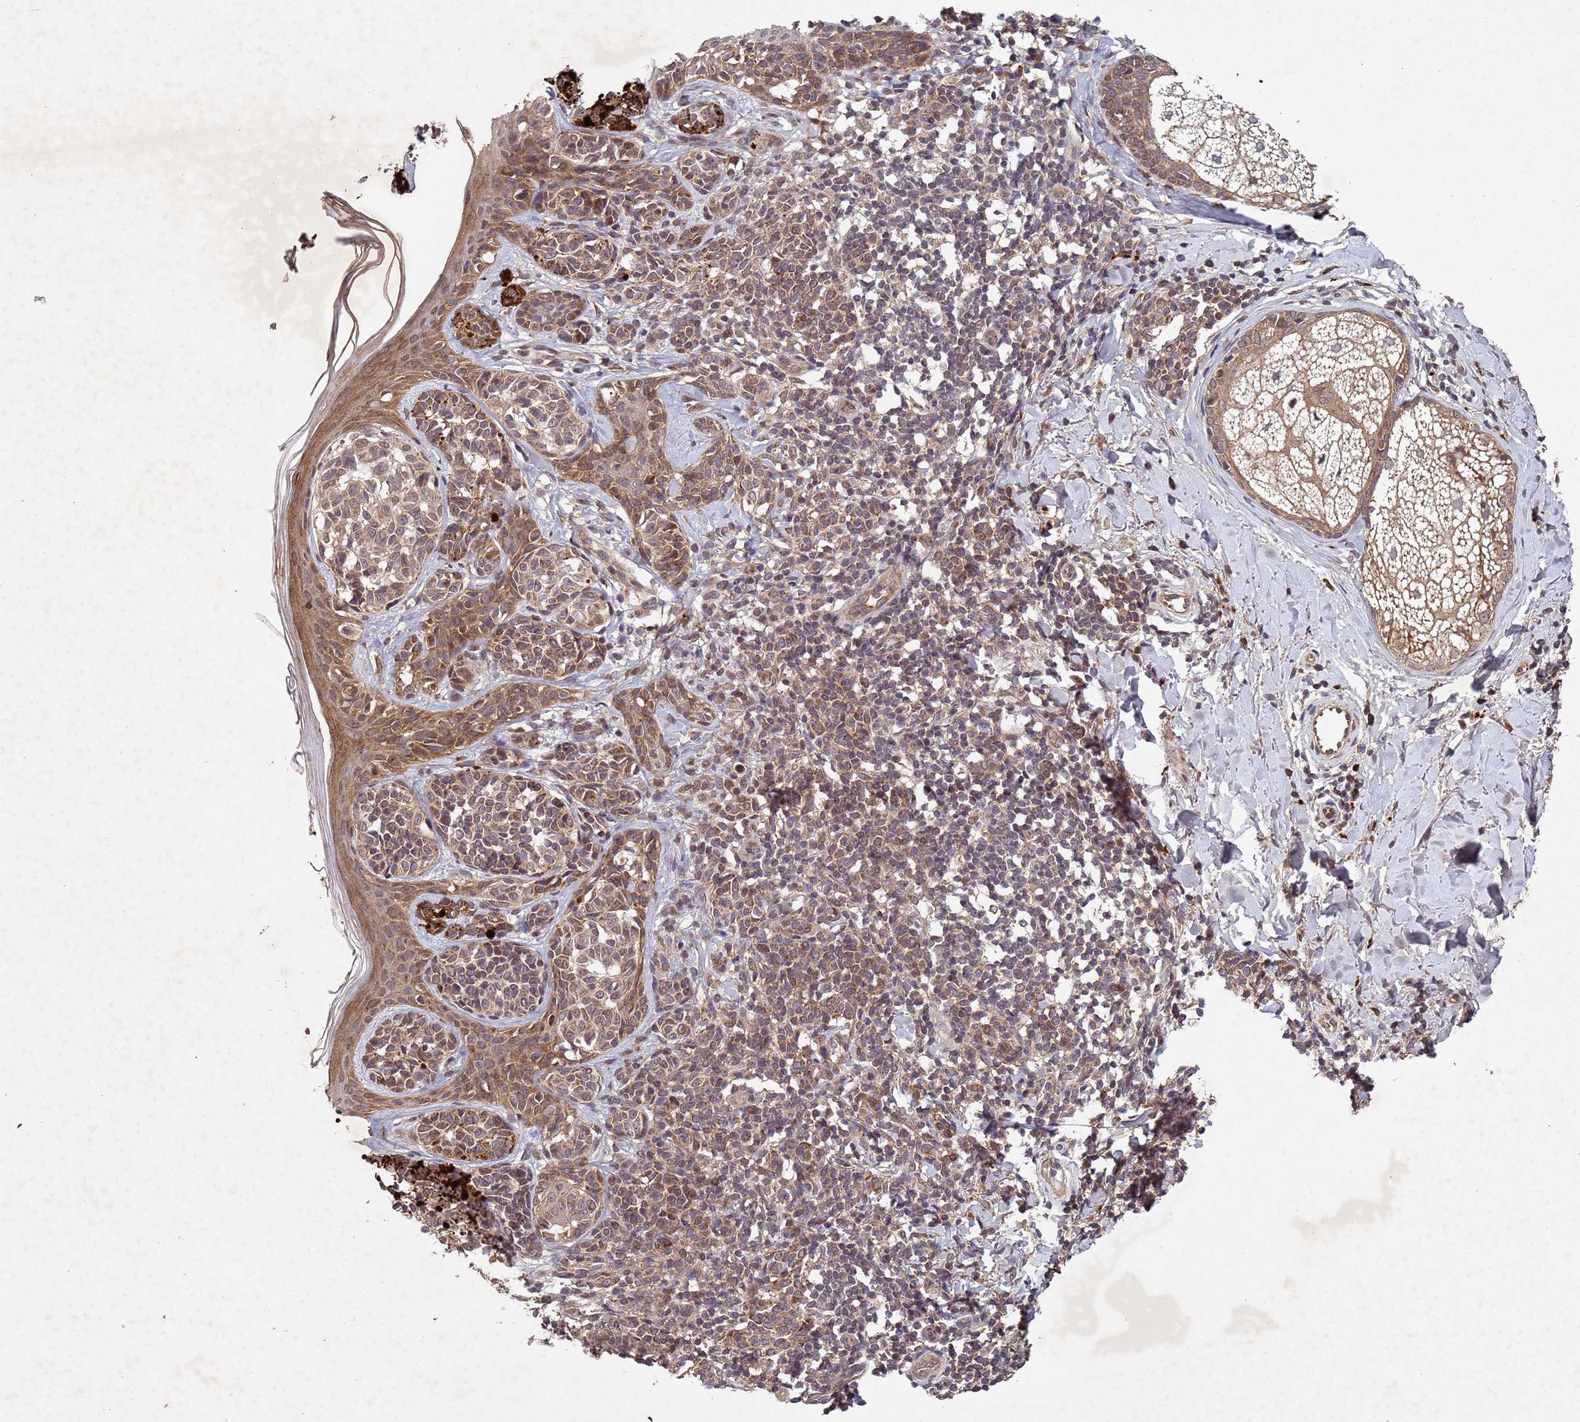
{"staining": {"intensity": "moderate", "quantity": ">75%", "location": "cytoplasmic/membranous"}, "tissue": "melanoma", "cell_type": "Tumor cells", "image_type": "cancer", "snomed": [{"axis": "morphology", "description": "Malignant melanoma, NOS"}, {"axis": "topography", "description": "Skin of upper extremity"}], "caption": "Malignant melanoma stained for a protein (brown) reveals moderate cytoplasmic/membranous positive staining in about >75% of tumor cells.", "gene": "FASTKD1", "patient": {"sex": "male", "age": 40}}